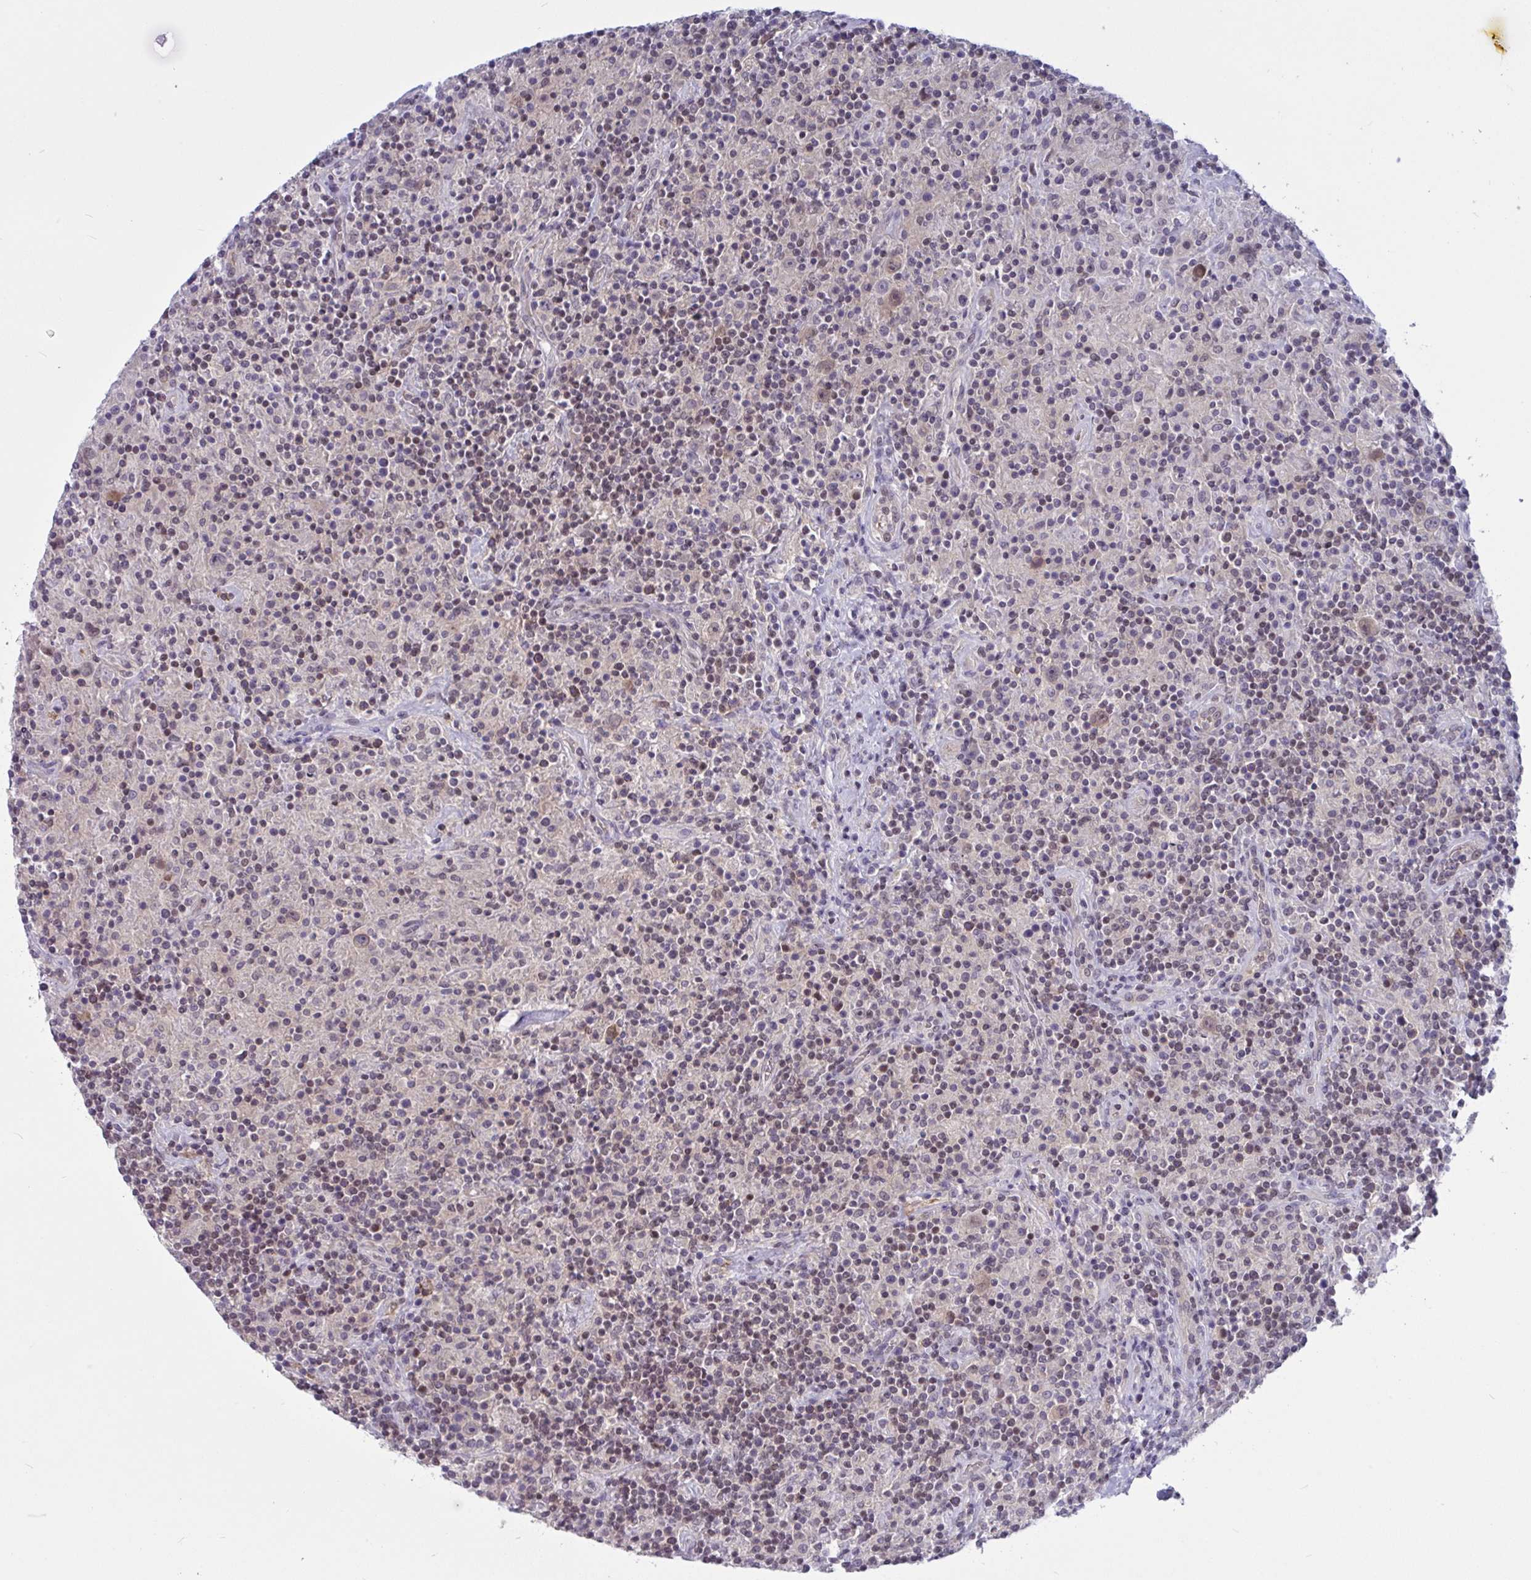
{"staining": {"intensity": "weak", "quantity": "25%-75%", "location": "cytoplasmic/membranous,nuclear"}, "tissue": "lymphoma", "cell_type": "Tumor cells", "image_type": "cancer", "snomed": [{"axis": "morphology", "description": "Hodgkin's disease, NOS"}, {"axis": "topography", "description": "Lymph node"}], "caption": "This histopathology image shows immunohistochemistry staining of human Hodgkin's disease, with low weak cytoplasmic/membranous and nuclear positivity in approximately 25%-75% of tumor cells.", "gene": "TSN", "patient": {"sex": "male", "age": 70}}